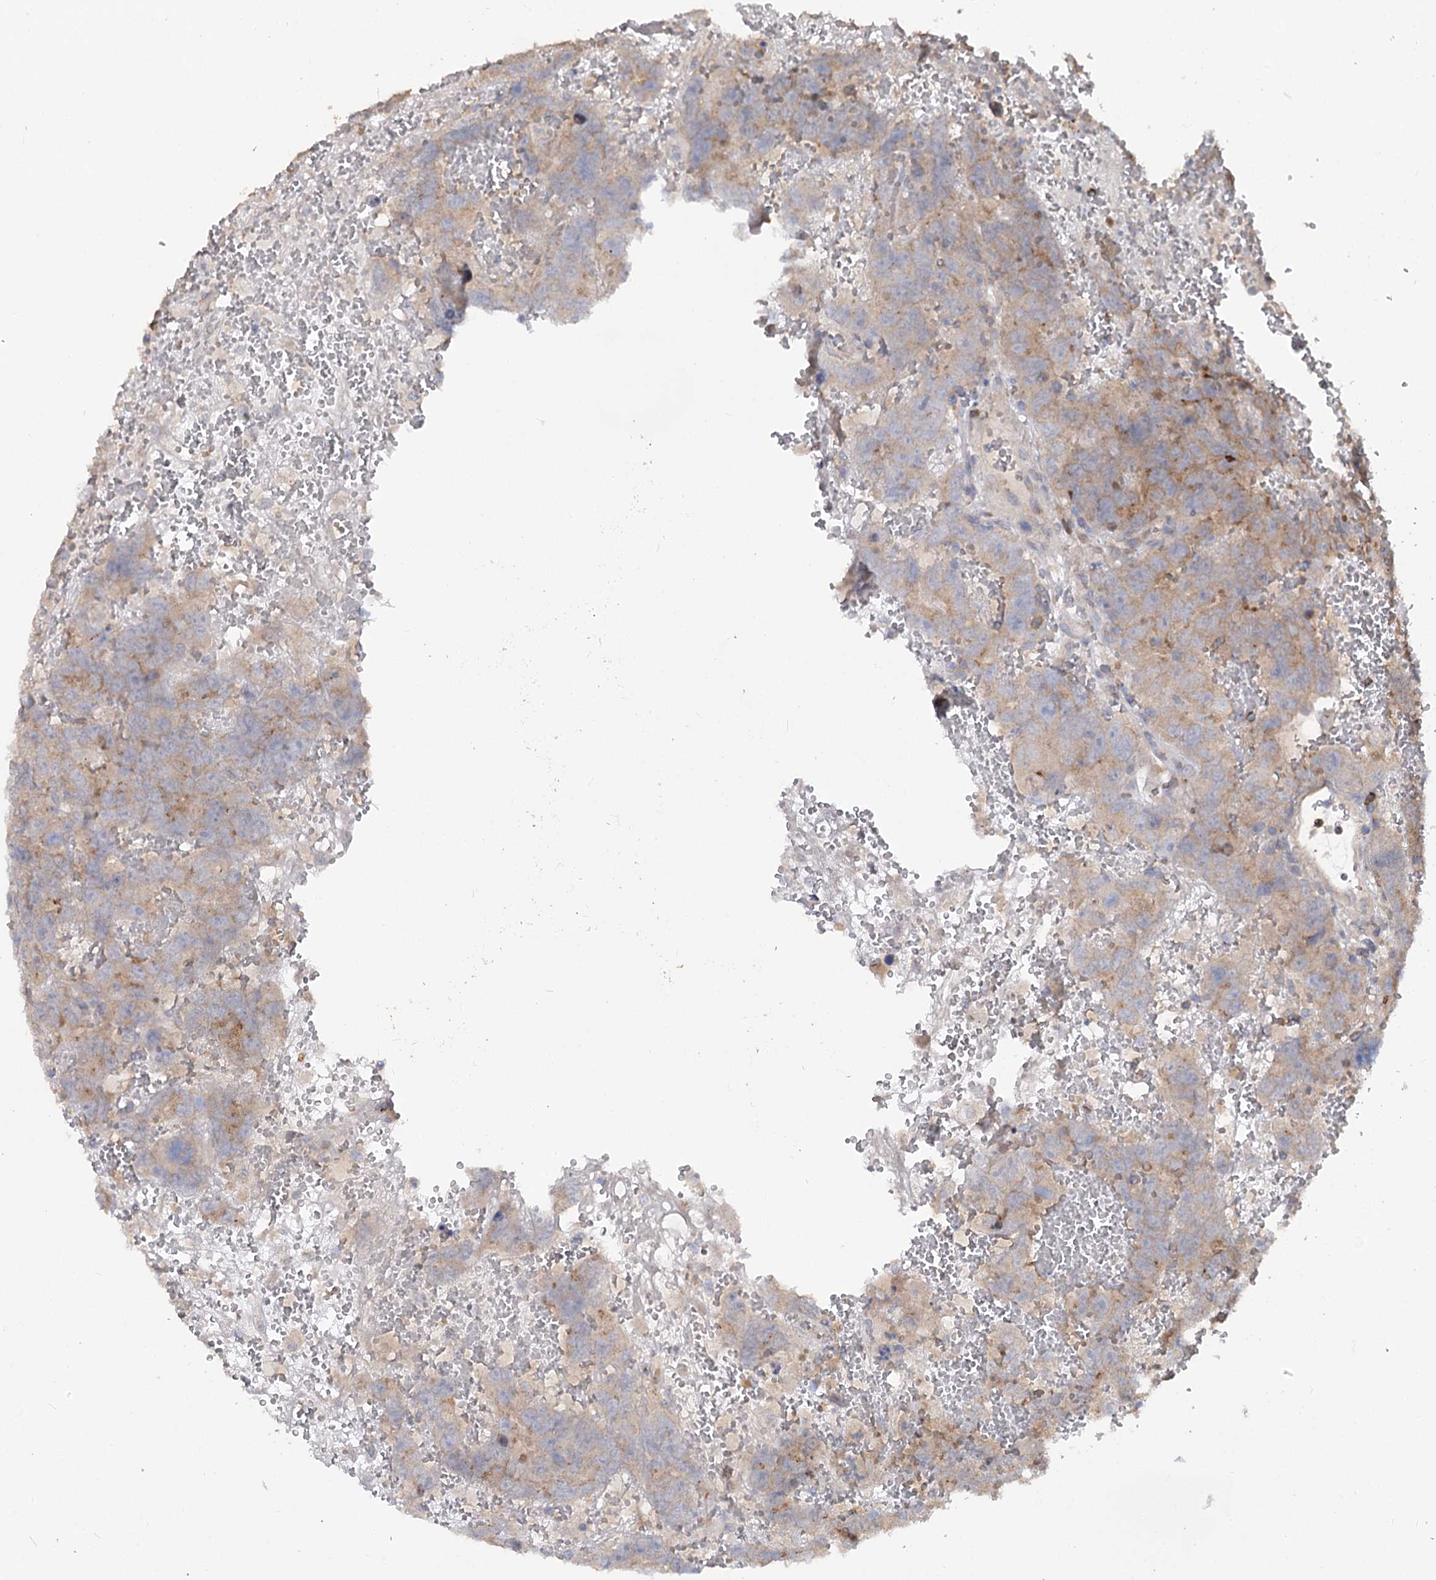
{"staining": {"intensity": "weak", "quantity": "25%-75%", "location": "cytoplasmic/membranous"}, "tissue": "testis cancer", "cell_type": "Tumor cells", "image_type": "cancer", "snomed": [{"axis": "morphology", "description": "Carcinoma, Embryonal, NOS"}, {"axis": "topography", "description": "Testis"}], "caption": "IHC micrograph of neoplastic tissue: testis cancer (embryonal carcinoma) stained using IHC reveals low levels of weak protein expression localized specifically in the cytoplasmic/membranous of tumor cells, appearing as a cytoplasmic/membranous brown color.", "gene": "STX6", "patient": {"sex": "male", "age": 45}}